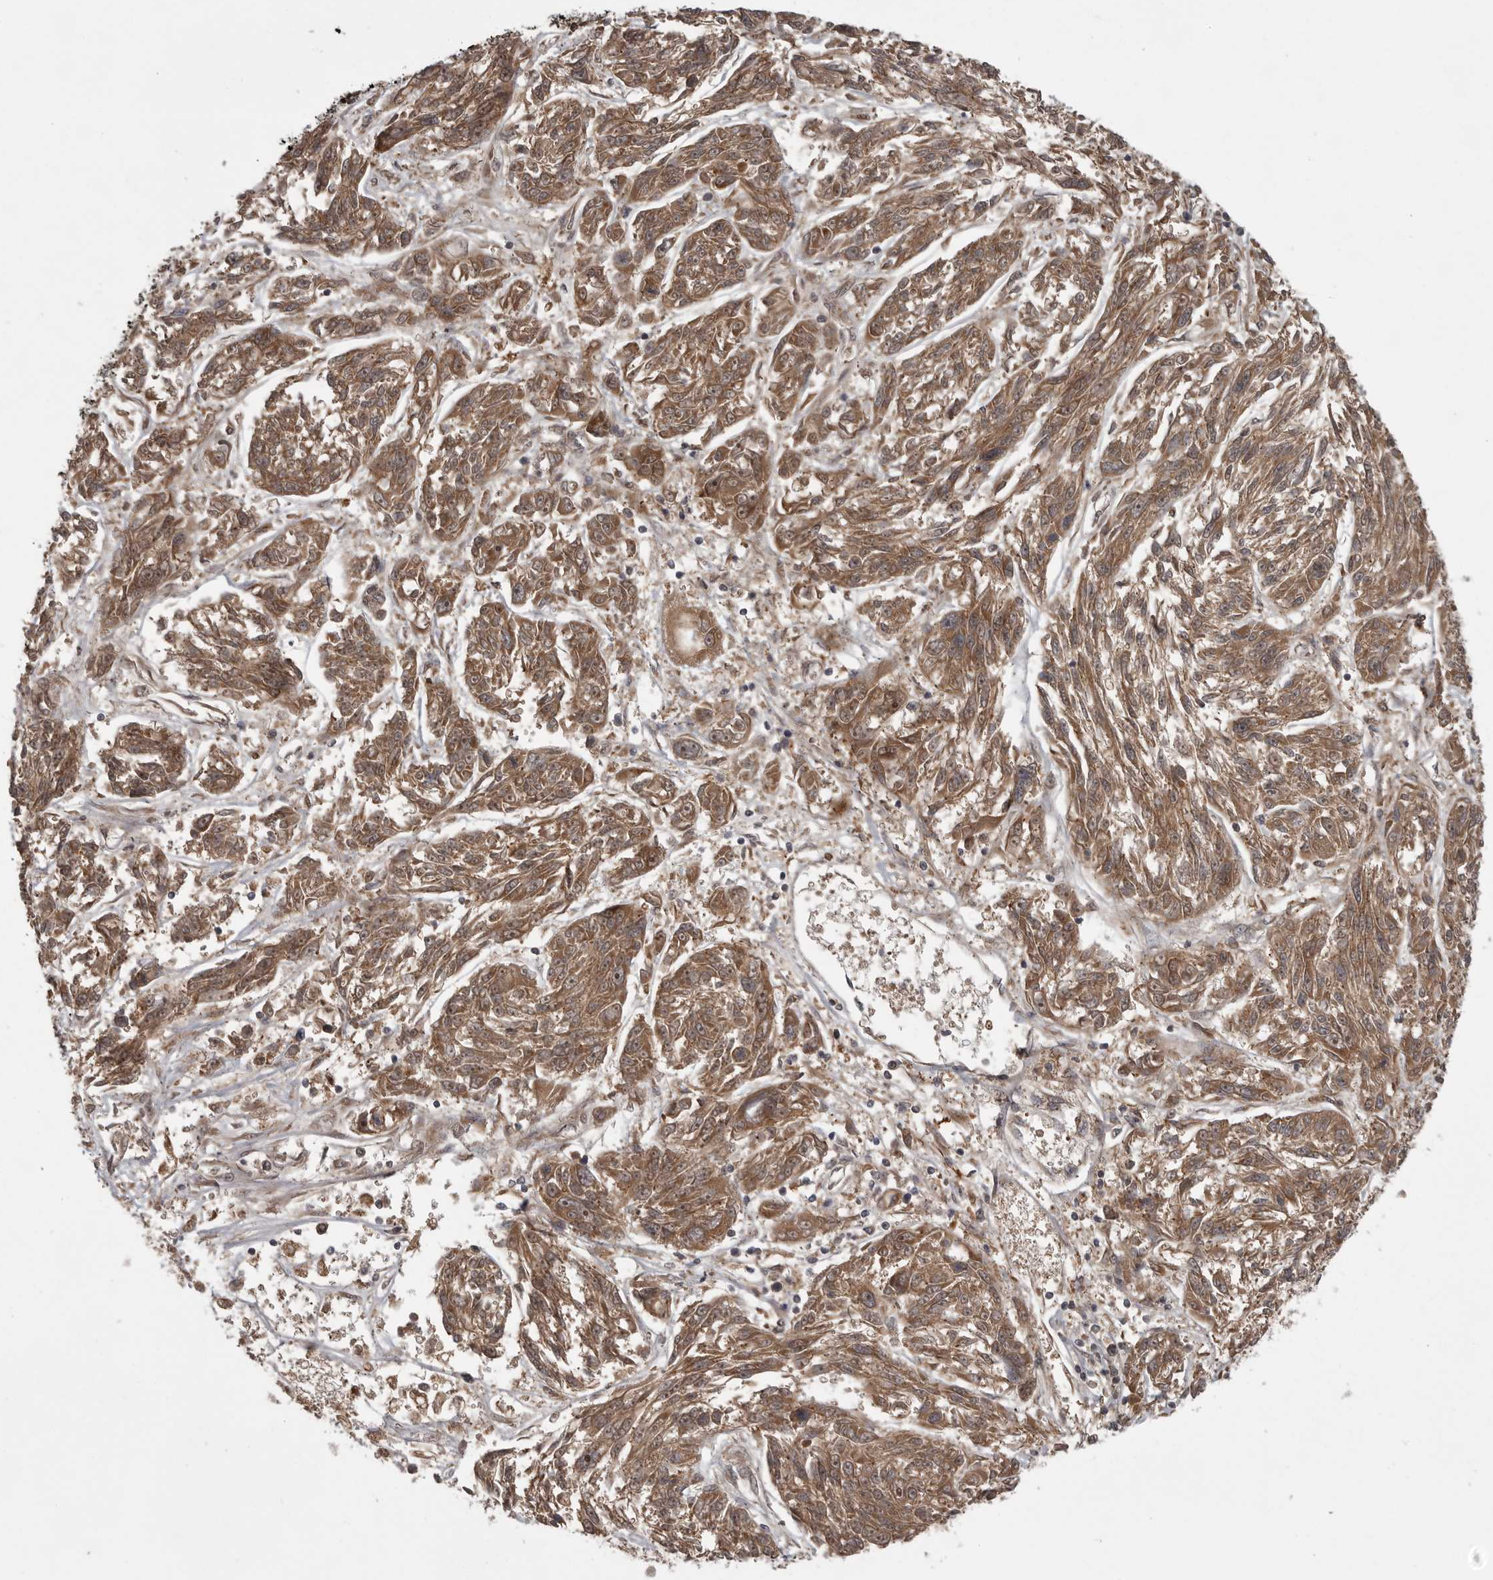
{"staining": {"intensity": "moderate", "quantity": ">75%", "location": "cytoplasmic/membranous"}, "tissue": "melanoma", "cell_type": "Tumor cells", "image_type": "cancer", "snomed": [{"axis": "morphology", "description": "Malignant melanoma, NOS"}, {"axis": "topography", "description": "Skin"}], "caption": "The photomicrograph reveals staining of malignant melanoma, revealing moderate cytoplasmic/membranous protein positivity (brown color) within tumor cells.", "gene": "GPR31", "patient": {"sex": "male", "age": 53}}